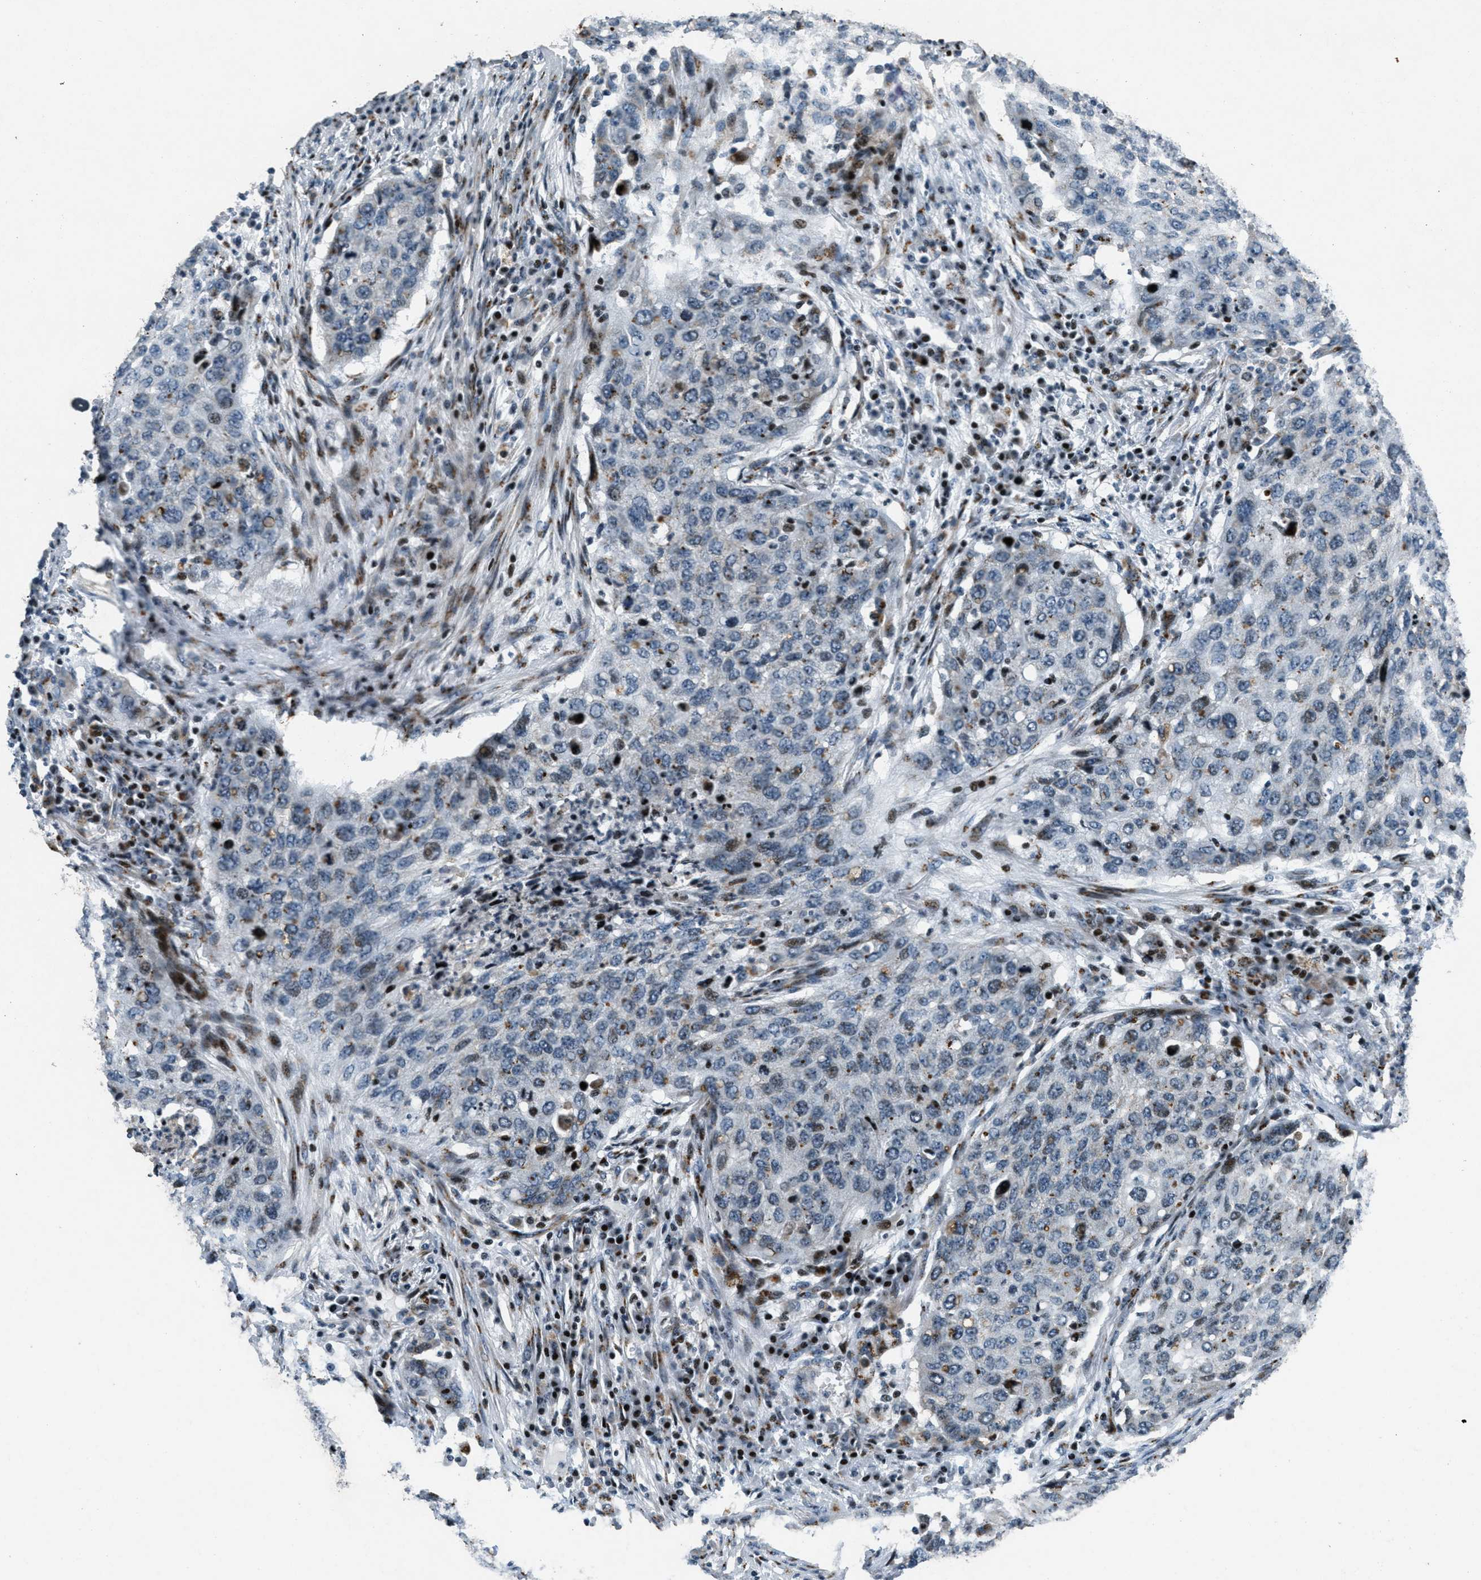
{"staining": {"intensity": "negative", "quantity": "none", "location": "none"}, "tissue": "lung cancer", "cell_type": "Tumor cells", "image_type": "cancer", "snomed": [{"axis": "morphology", "description": "Squamous cell carcinoma, NOS"}, {"axis": "topography", "description": "Lung"}], "caption": "This is an immunohistochemistry image of human lung cancer (squamous cell carcinoma). There is no positivity in tumor cells.", "gene": "GPC6", "patient": {"sex": "female", "age": 63}}